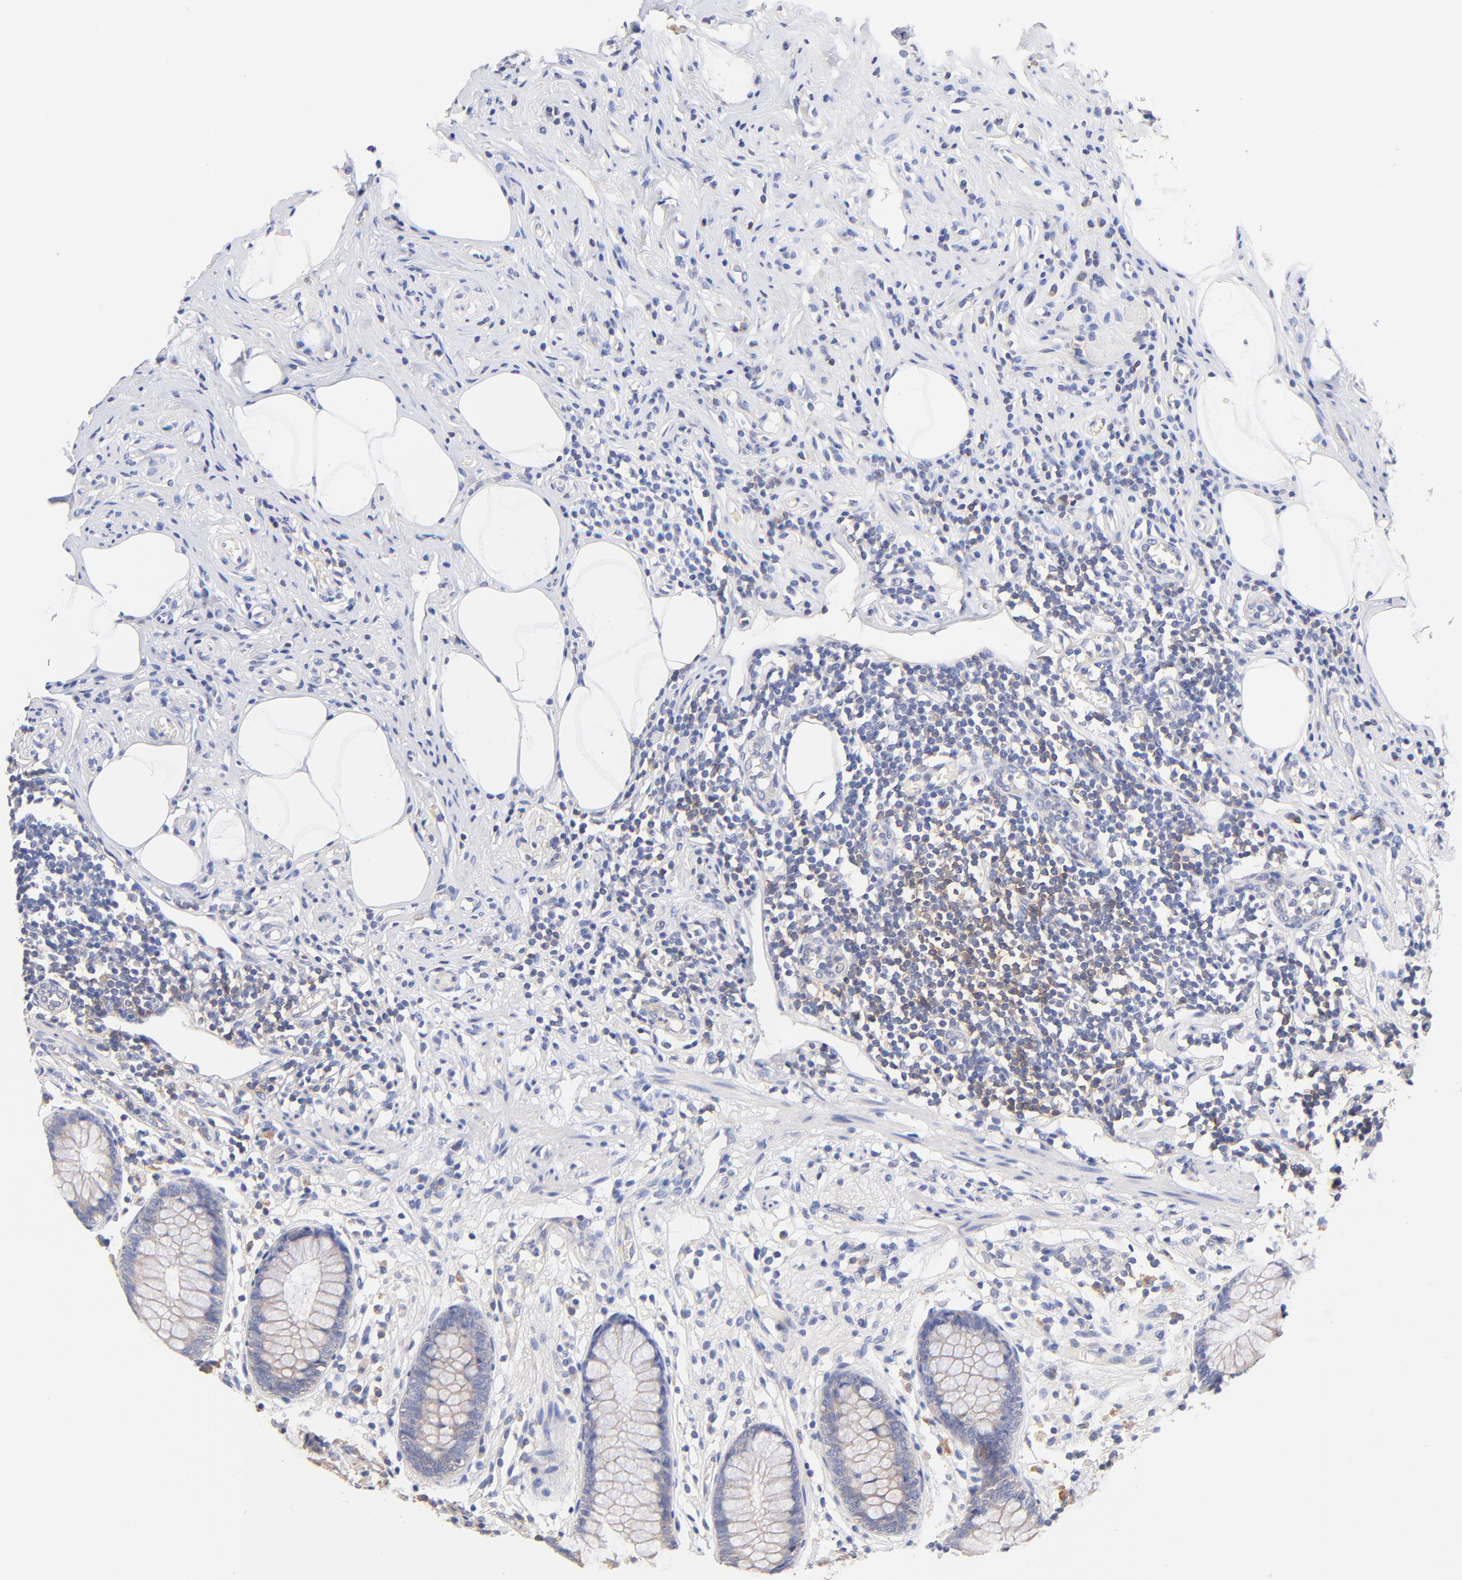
{"staining": {"intensity": "weak", "quantity": ">75%", "location": "cytoplasmic/membranous"}, "tissue": "appendix", "cell_type": "Glandular cells", "image_type": "normal", "snomed": [{"axis": "morphology", "description": "Normal tissue, NOS"}, {"axis": "topography", "description": "Appendix"}], "caption": "Brown immunohistochemical staining in normal human appendix reveals weak cytoplasmic/membranous staining in about >75% of glandular cells. Immunohistochemistry stains the protein in brown and the nuclei are stained blue.", "gene": "TNFRSF13C", "patient": {"sex": "male", "age": 38}}